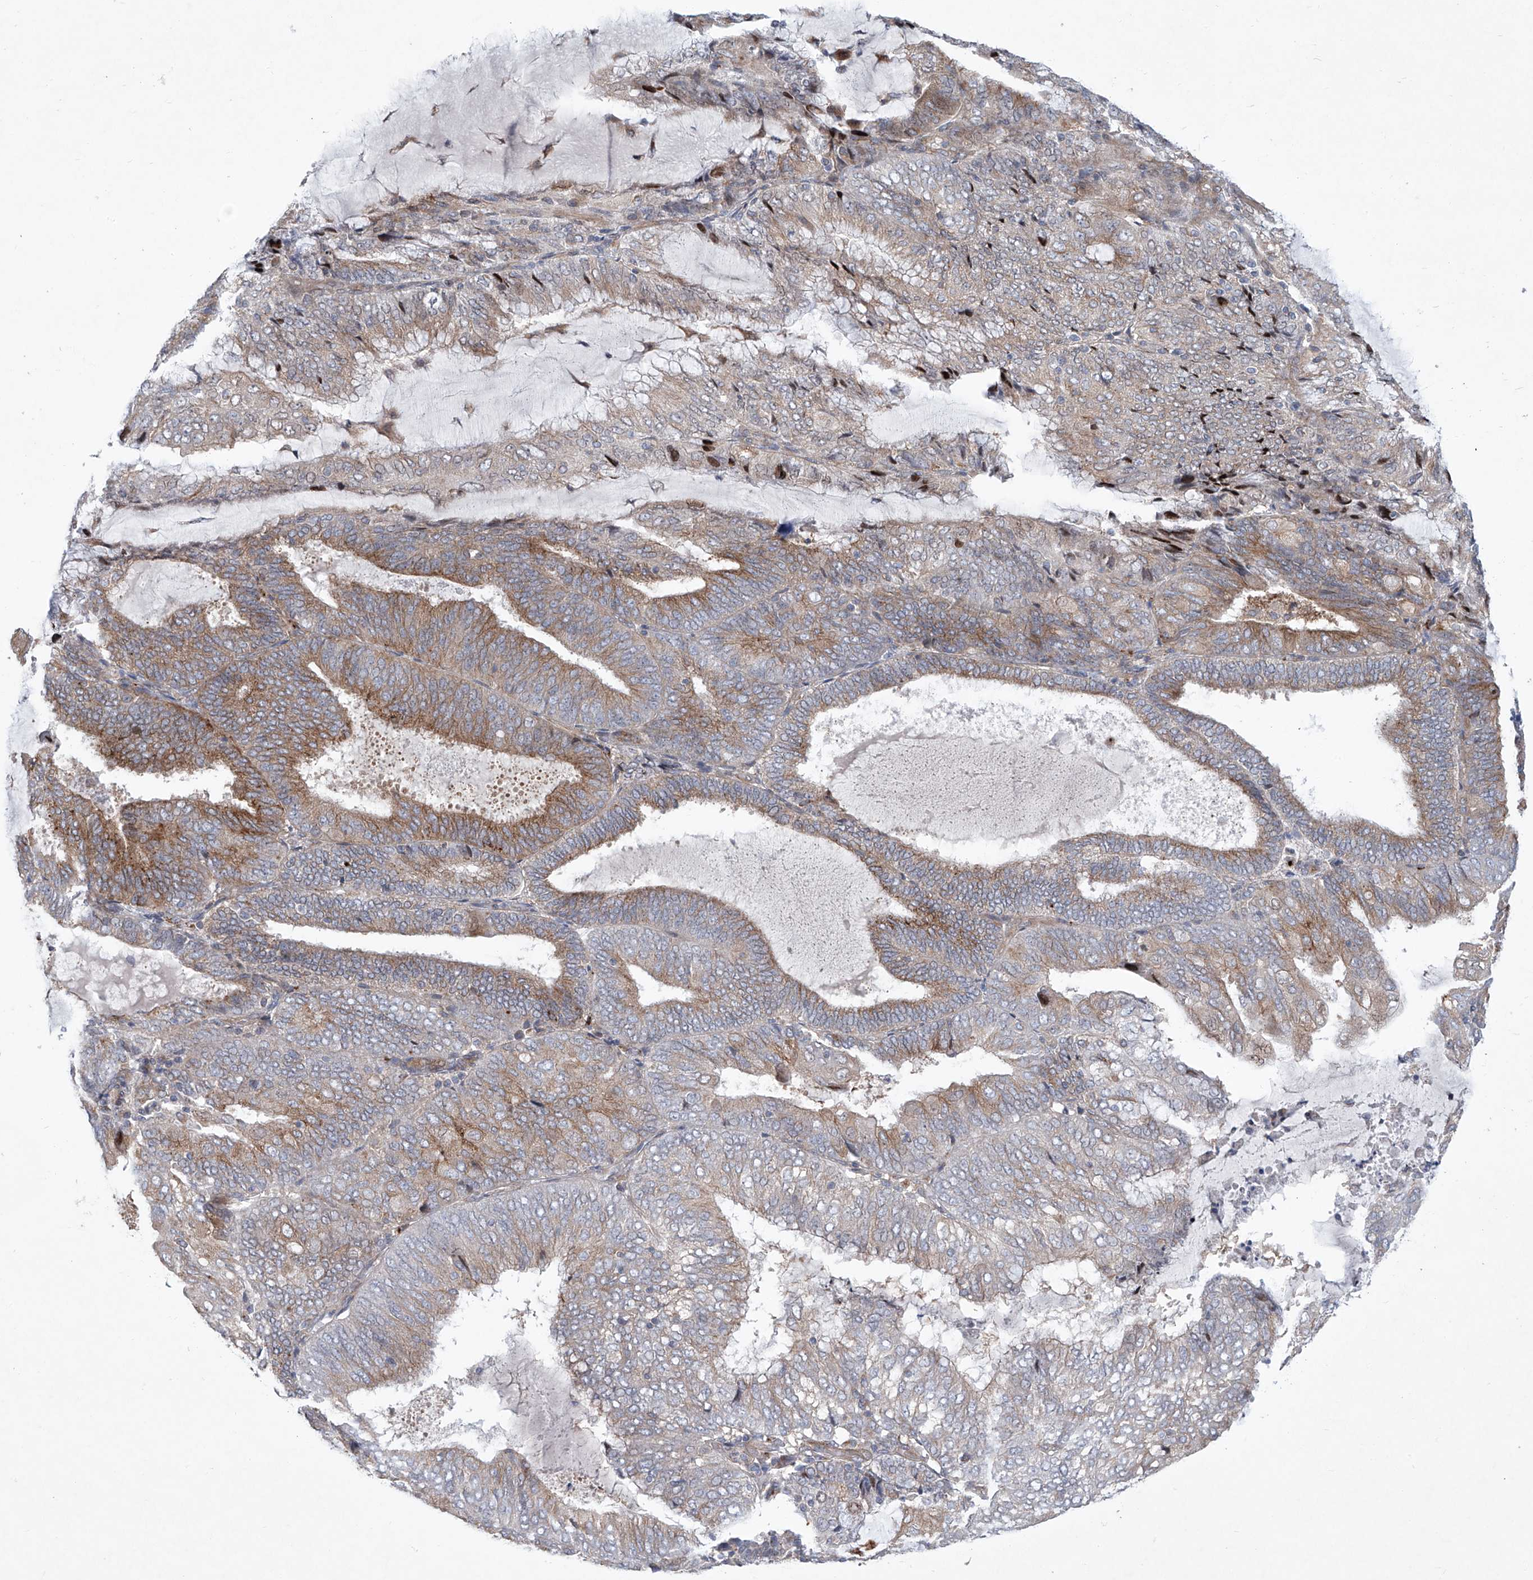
{"staining": {"intensity": "moderate", "quantity": "25%-75%", "location": "cytoplasmic/membranous"}, "tissue": "endometrial cancer", "cell_type": "Tumor cells", "image_type": "cancer", "snomed": [{"axis": "morphology", "description": "Adenocarcinoma, NOS"}, {"axis": "topography", "description": "Endometrium"}], "caption": "The histopathology image reveals staining of adenocarcinoma (endometrial), revealing moderate cytoplasmic/membranous protein expression (brown color) within tumor cells.", "gene": "KLC4", "patient": {"sex": "female", "age": 81}}